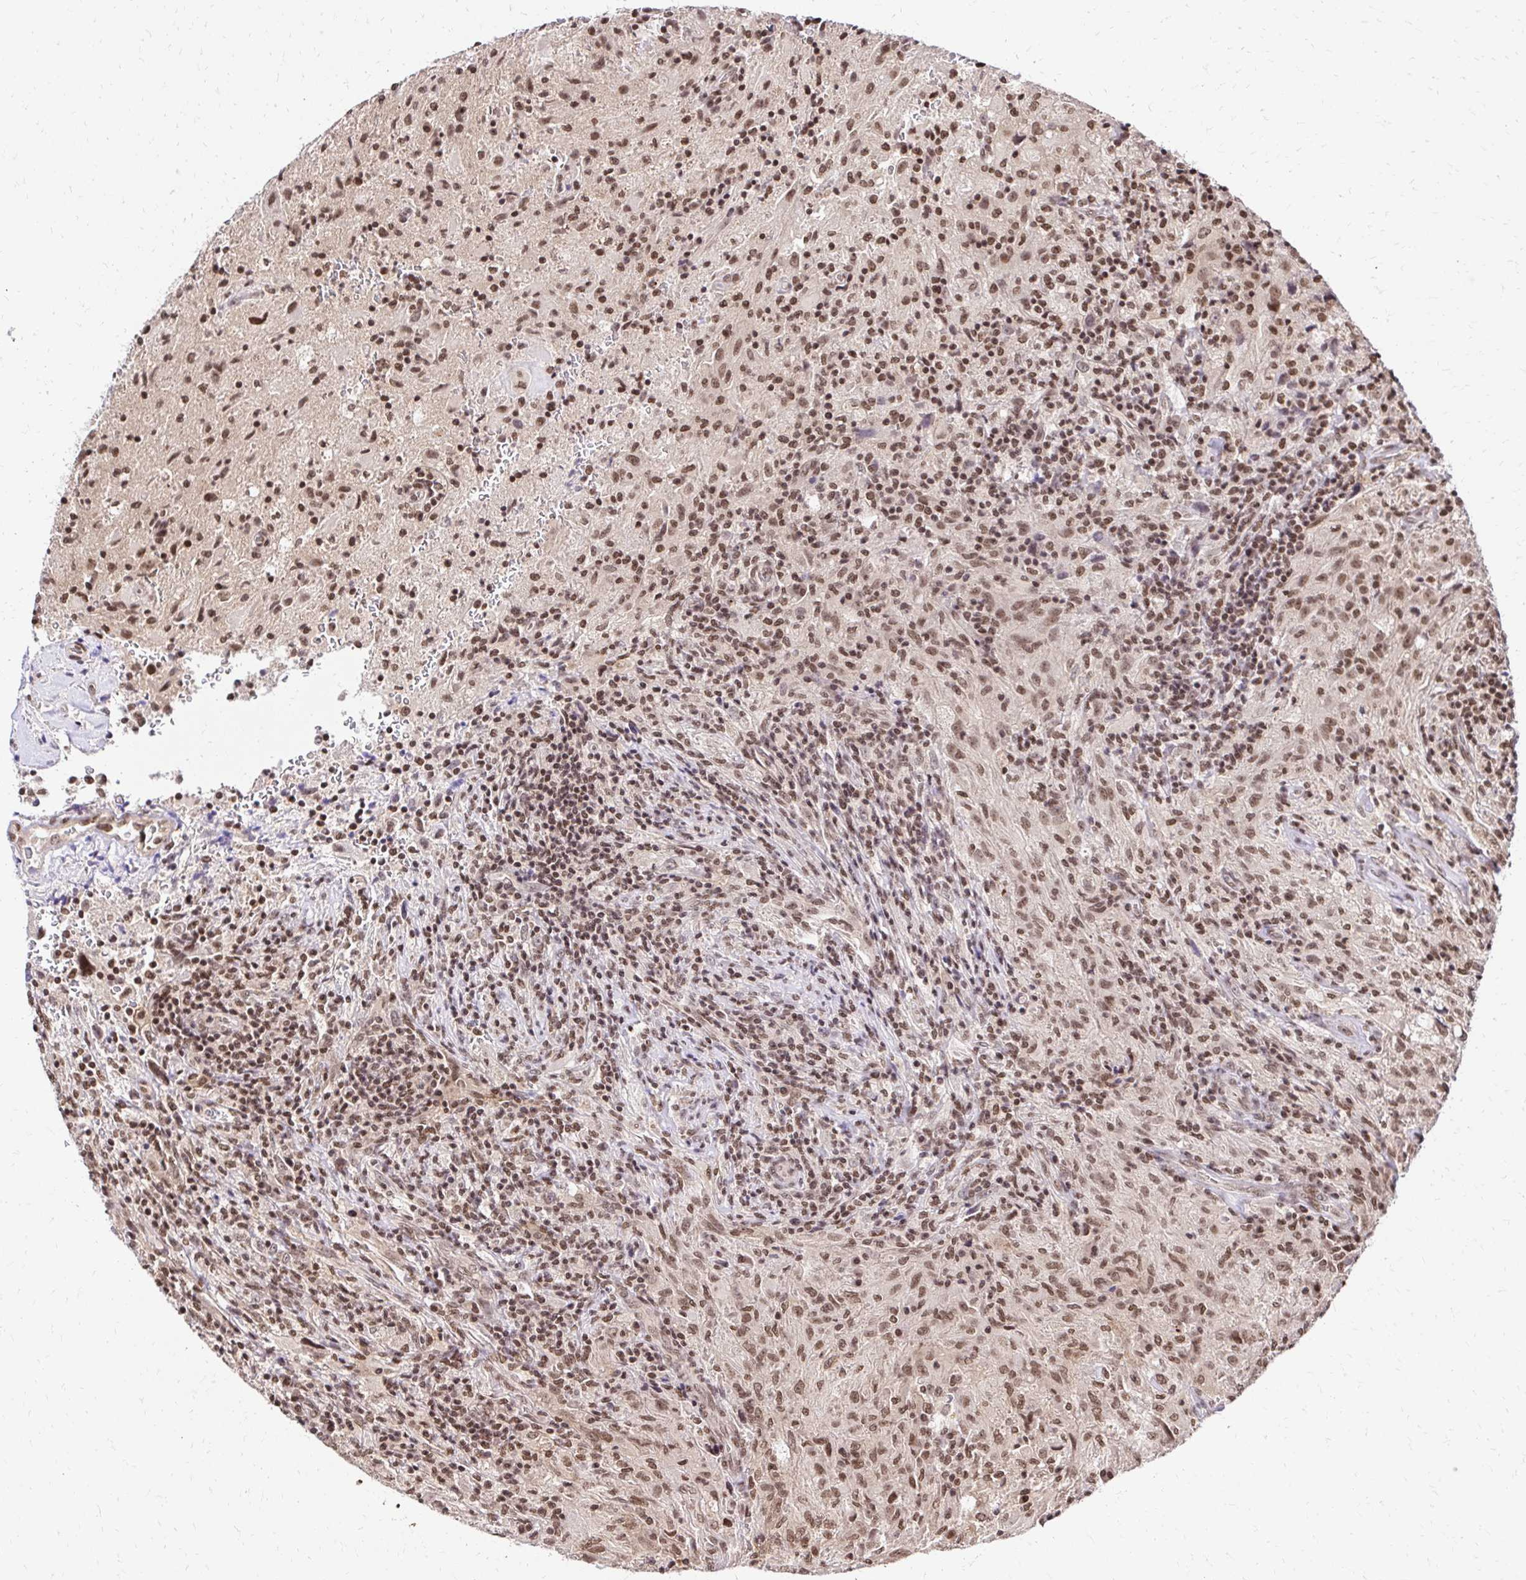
{"staining": {"intensity": "moderate", "quantity": ">75%", "location": "nuclear"}, "tissue": "glioma", "cell_type": "Tumor cells", "image_type": "cancer", "snomed": [{"axis": "morphology", "description": "Glioma, malignant, High grade"}, {"axis": "topography", "description": "Brain"}], "caption": "About >75% of tumor cells in human malignant high-grade glioma show moderate nuclear protein positivity as visualized by brown immunohistochemical staining.", "gene": "GLYR1", "patient": {"sex": "male", "age": 68}}